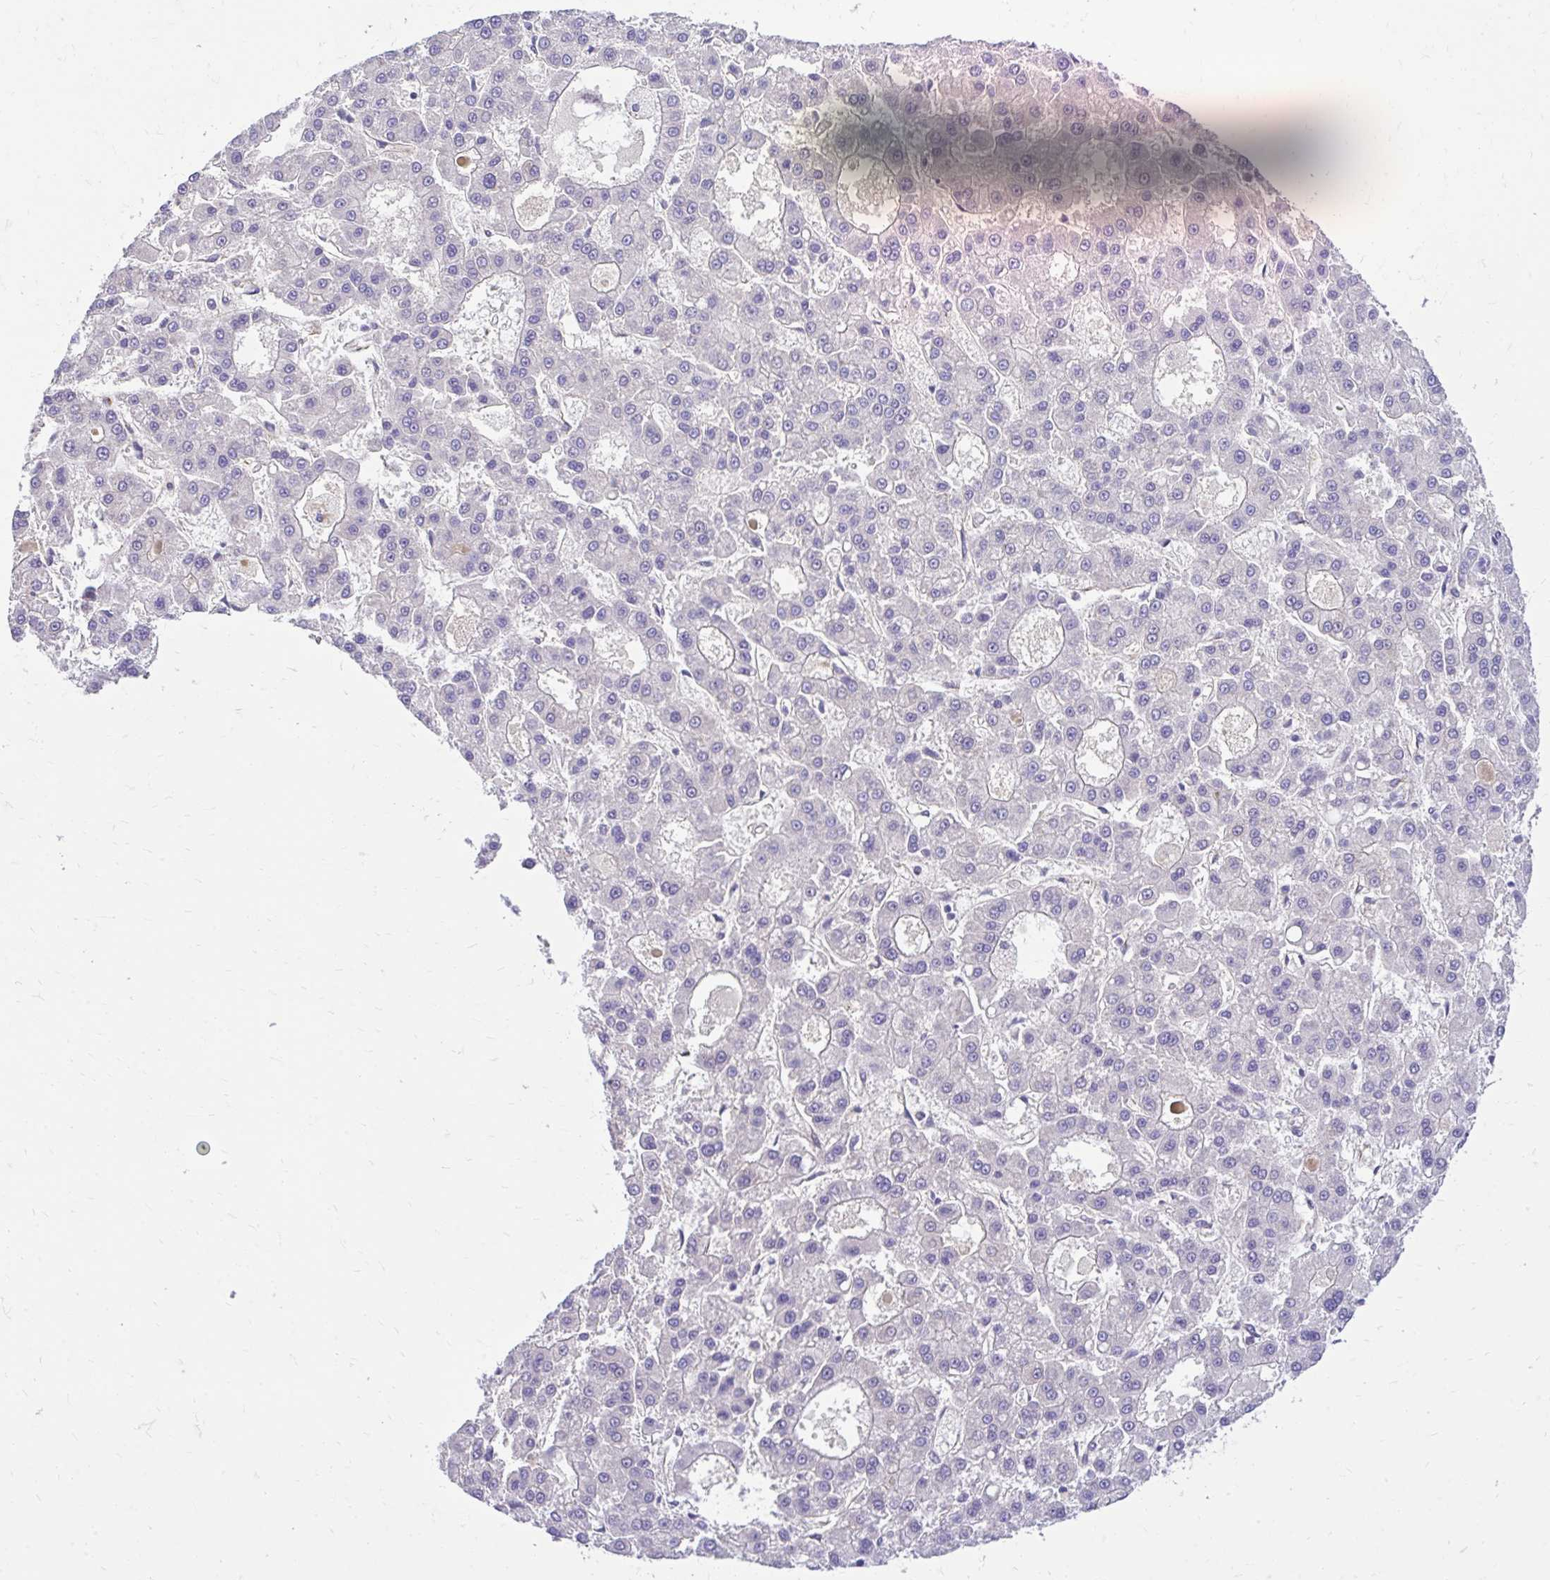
{"staining": {"intensity": "negative", "quantity": "none", "location": "none"}, "tissue": "liver cancer", "cell_type": "Tumor cells", "image_type": "cancer", "snomed": [{"axis": "morphology", "description": "Carcinoma, Hepatocellular, NOS"}, {"axis": "topography", "description": "Liver"}], "caption": "Liver cancer (hepatocellular carcinoma) was stained to show a protein in brown. There is no significant positivity in tumor cells.", "gene": "ESPNL", "patient": {"sex": "male", "age": 70}}